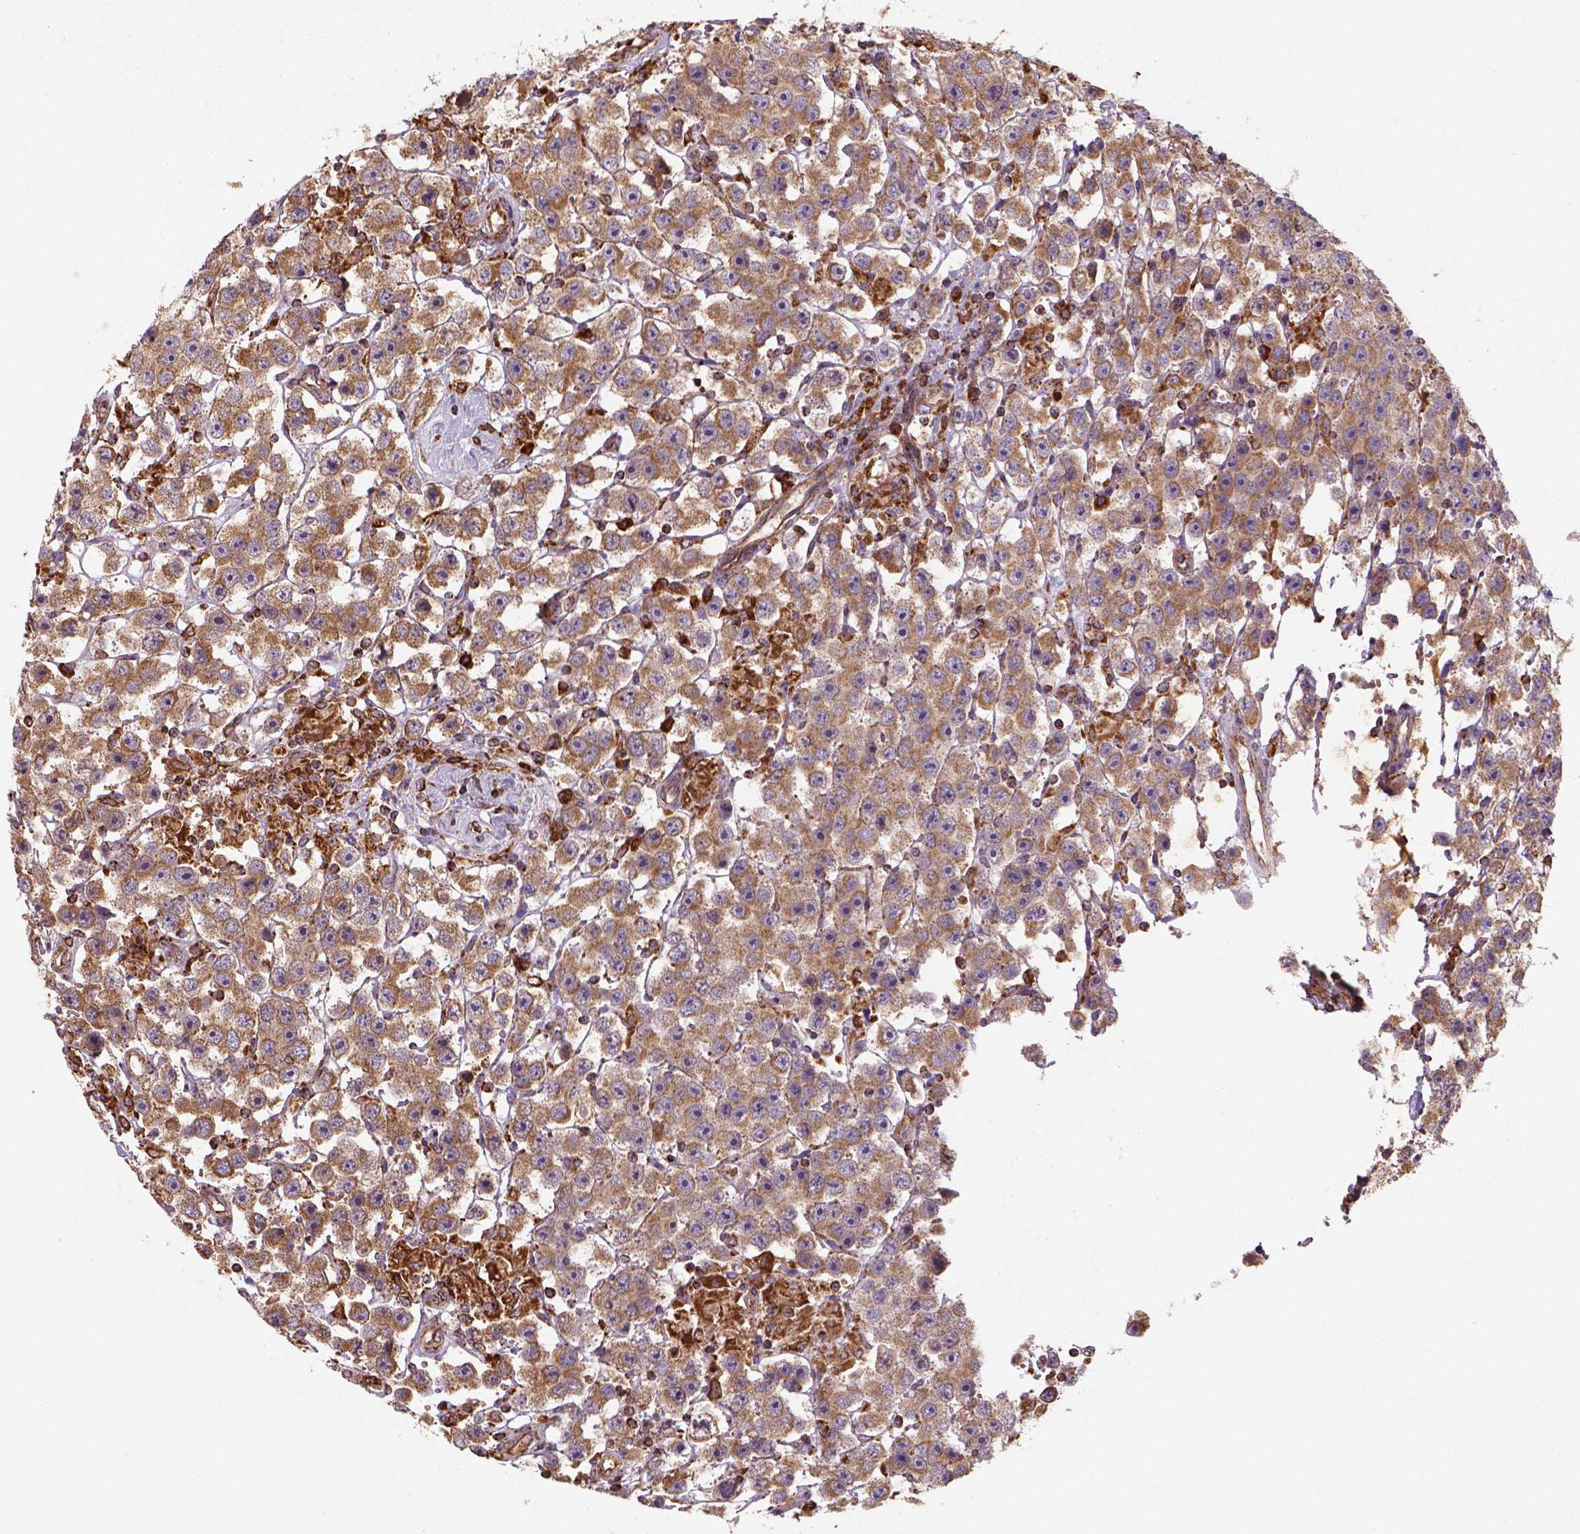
{"staining": {"intensity": "moderate", "quantity": ">75%", "location": "cytoplasmic/membranous"}, "tissue": "testis cancer", "cell_type": "Tumor cells", "image_type": "cancer", "snomed": [{"axis": "morphology", "description": "Seminoma, NOS"}, {"axis": "topography", "description": "Testis"}], "caption": "Immunohistochemistry (DAB (3,3'-diaminobenzidine)) staining of human testis cancer (seminoma) exhibits moderate cytoplasmic/membranous protein staining in about >75% of tumor cells.", "gene": "MAPK8IP3", "patient": {"sex": "male", "age": 45}}